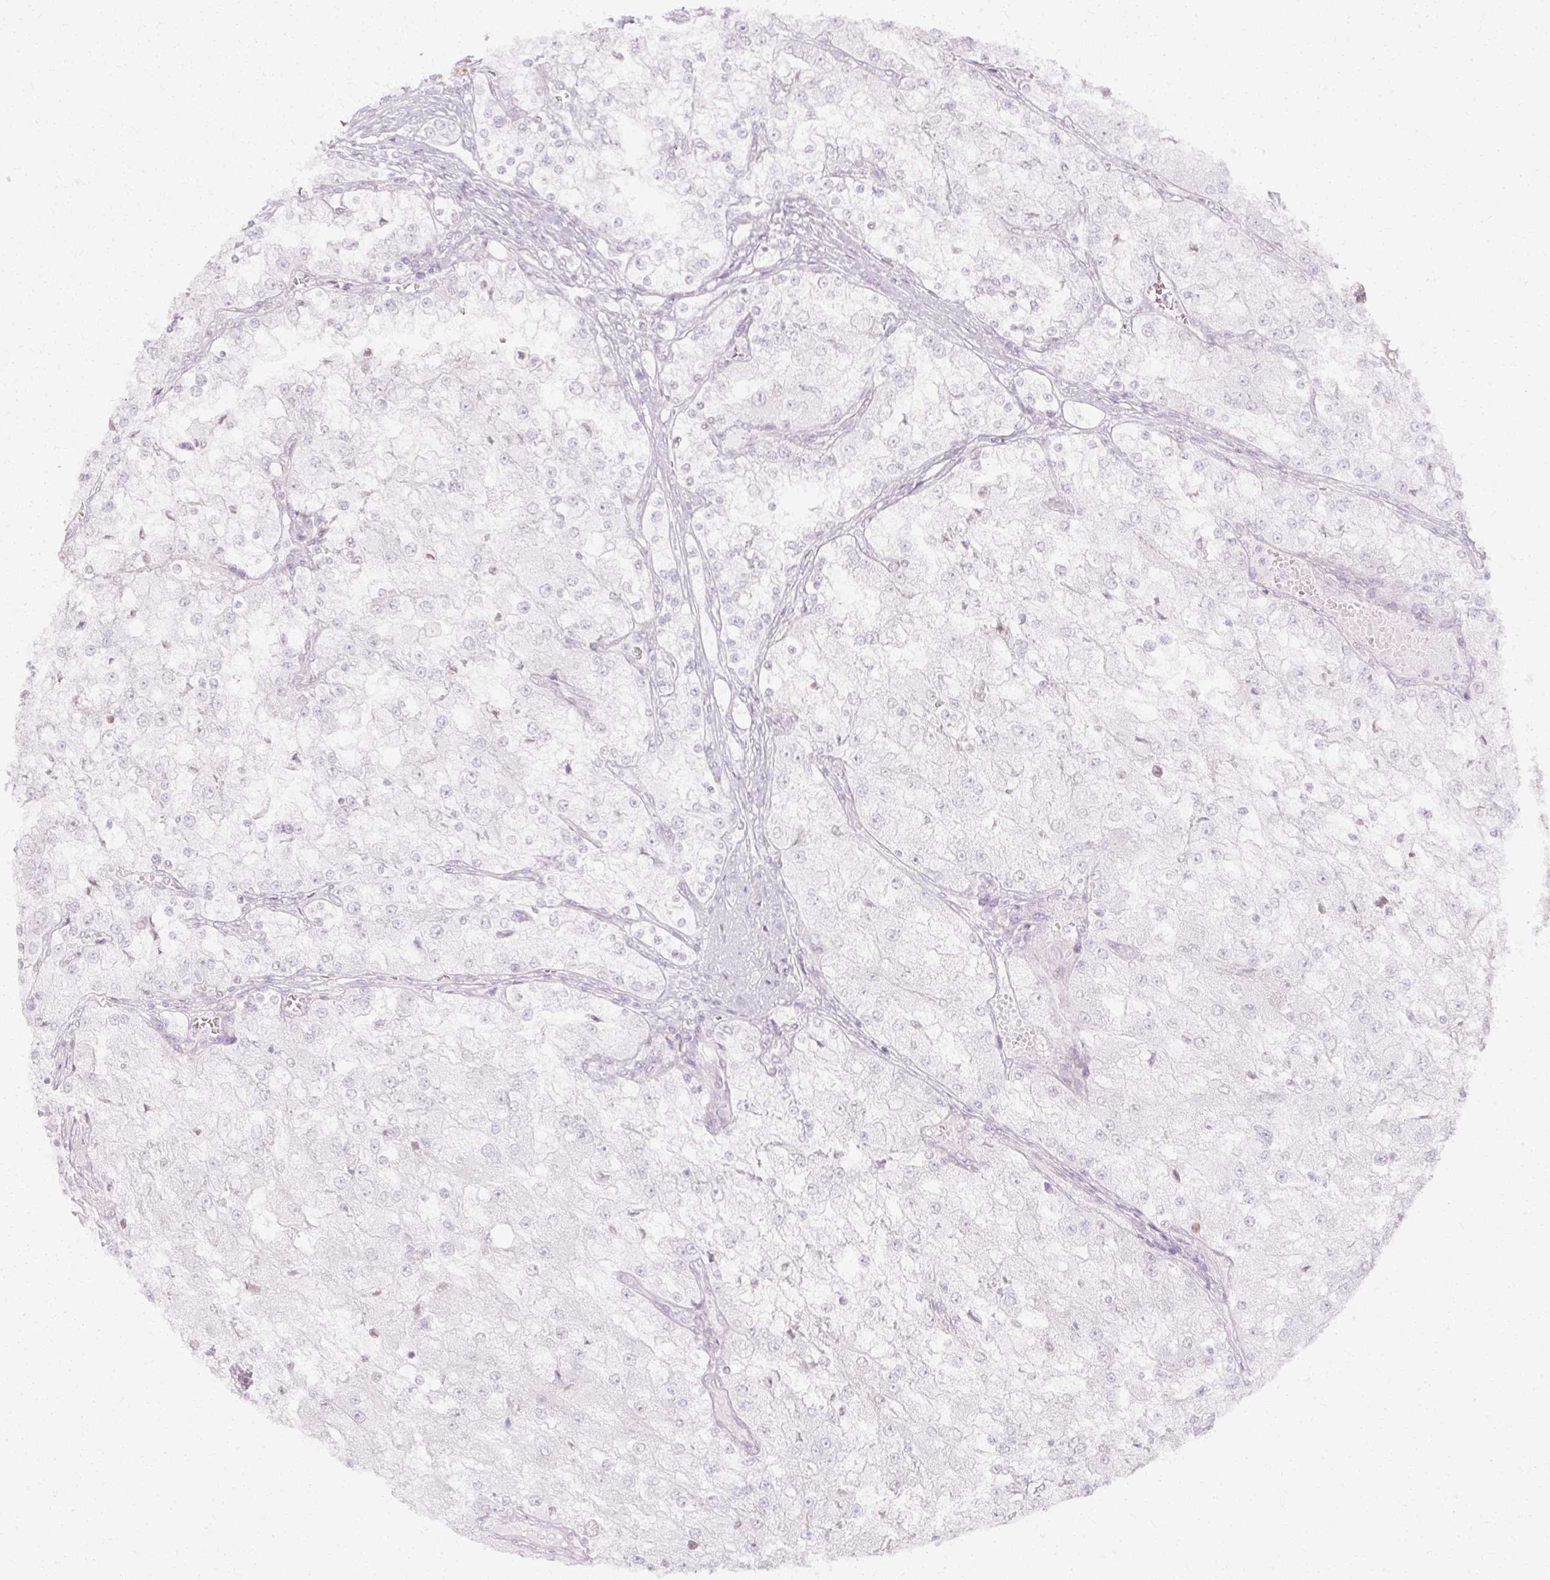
{"staining": {"intensity": "negative", "quantity": "none", "location": "none"}, "tissue": "renal cancer", "cell_type": "Tumor cells", "image_type": "cancer", "snomed": [{"axis": "morphology", "description": "Adenocarcinoma, NOS"}, {"axis": "topography", "description": "Kidney"}], "caption": "Tumor cells show no significant expression in adenocarcinoma (renal).", "gene": "C3orf49", "patient": {"sex": "female", "age": 74}}